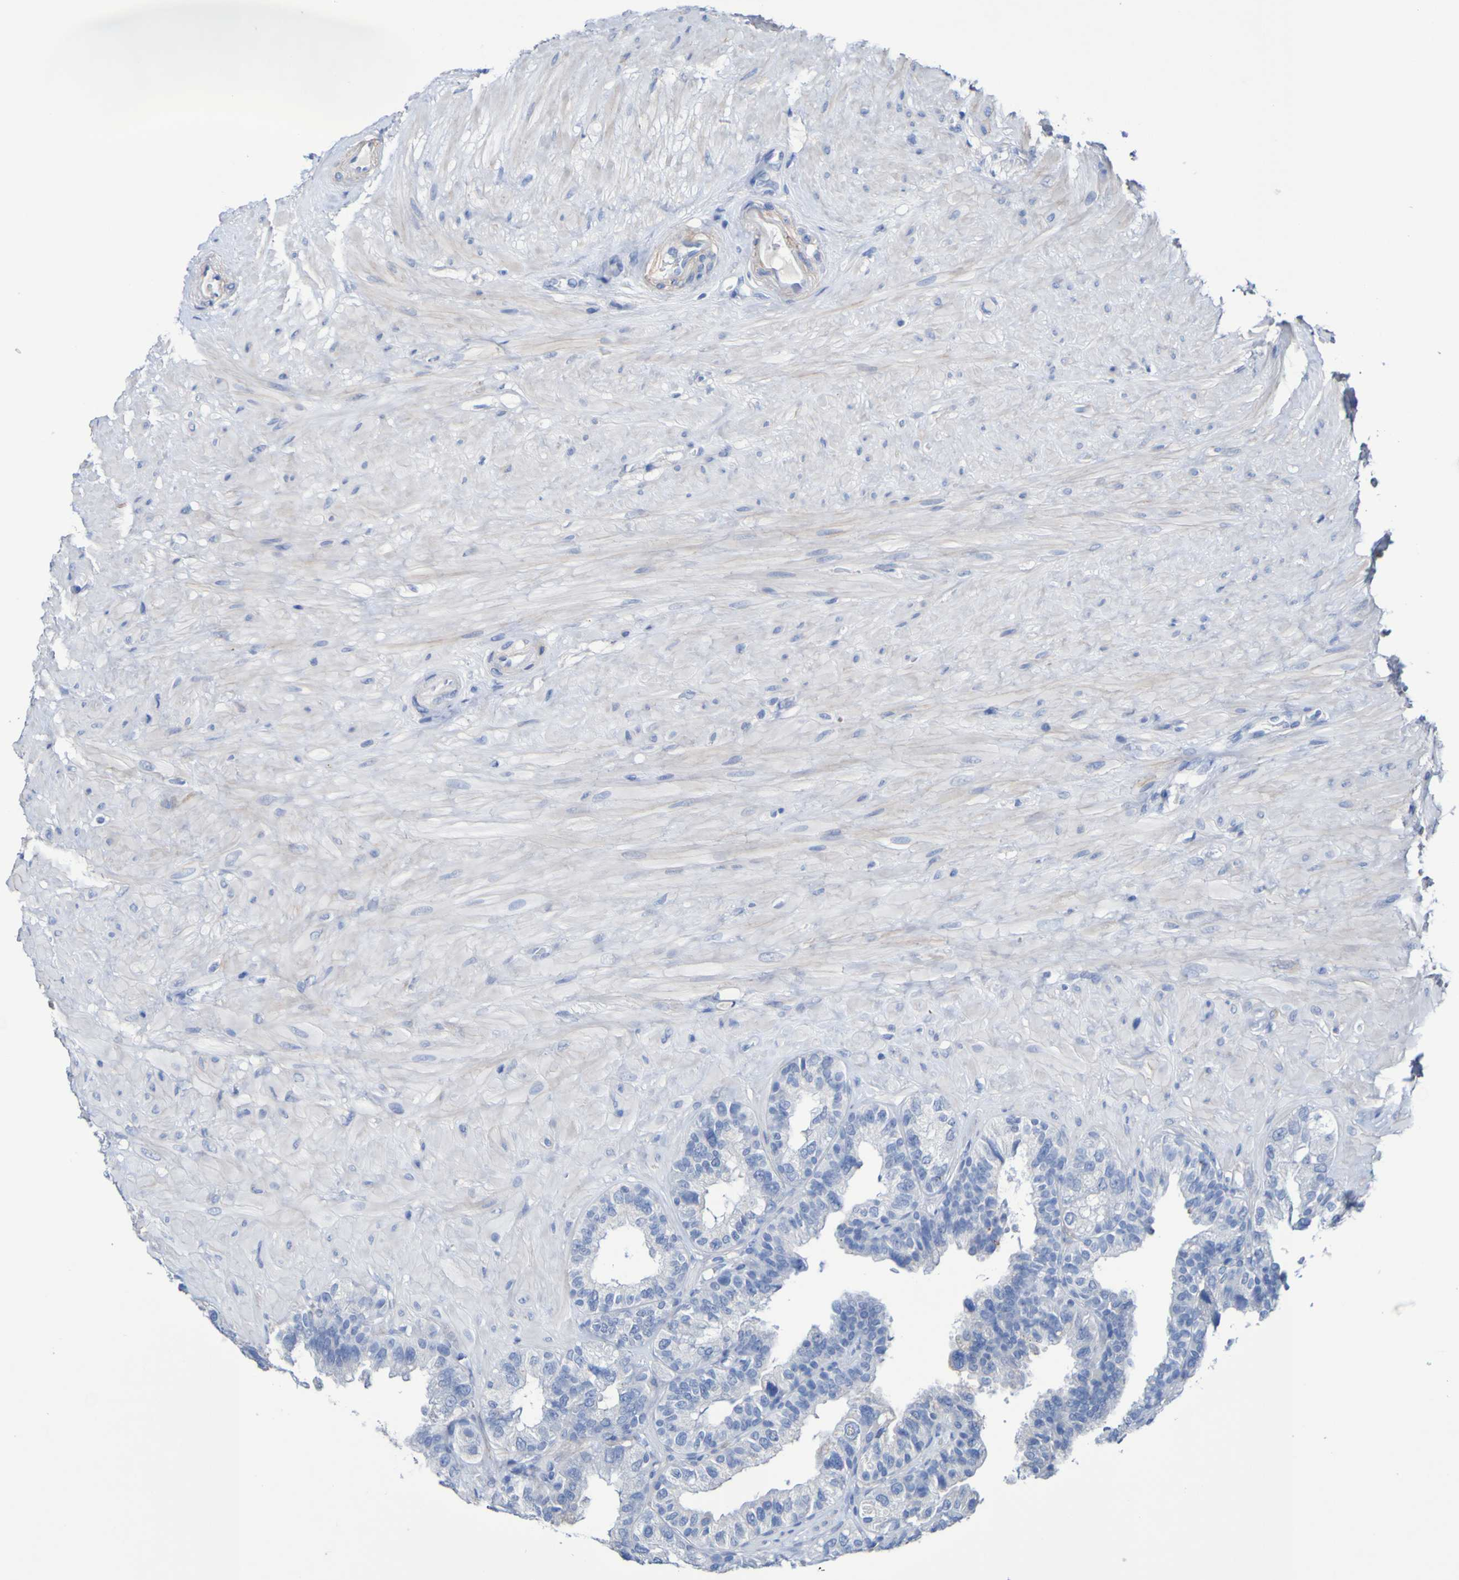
{"staining": {"intensity": "negative", "quantity": "none", "location": "none"}, "tissue": "seminal vesicle", "cell_type": "Glandular cells", "image_type": "normal", "snomed": [{"axis": "morphology", "description": "Normal tissue, NOS"}, {"axis": "topography", "description": "Seminal veicle"}], "caption": "An IHC micrograph of unremarkable seminal vesicle is shown. There is no staining in glandular cells of seminal vesicle. (Immunohistochemistry, brightfield microscopy, high magnification).", "gene": "SGCB", "patient": {"sex": "male", "age": 68}}